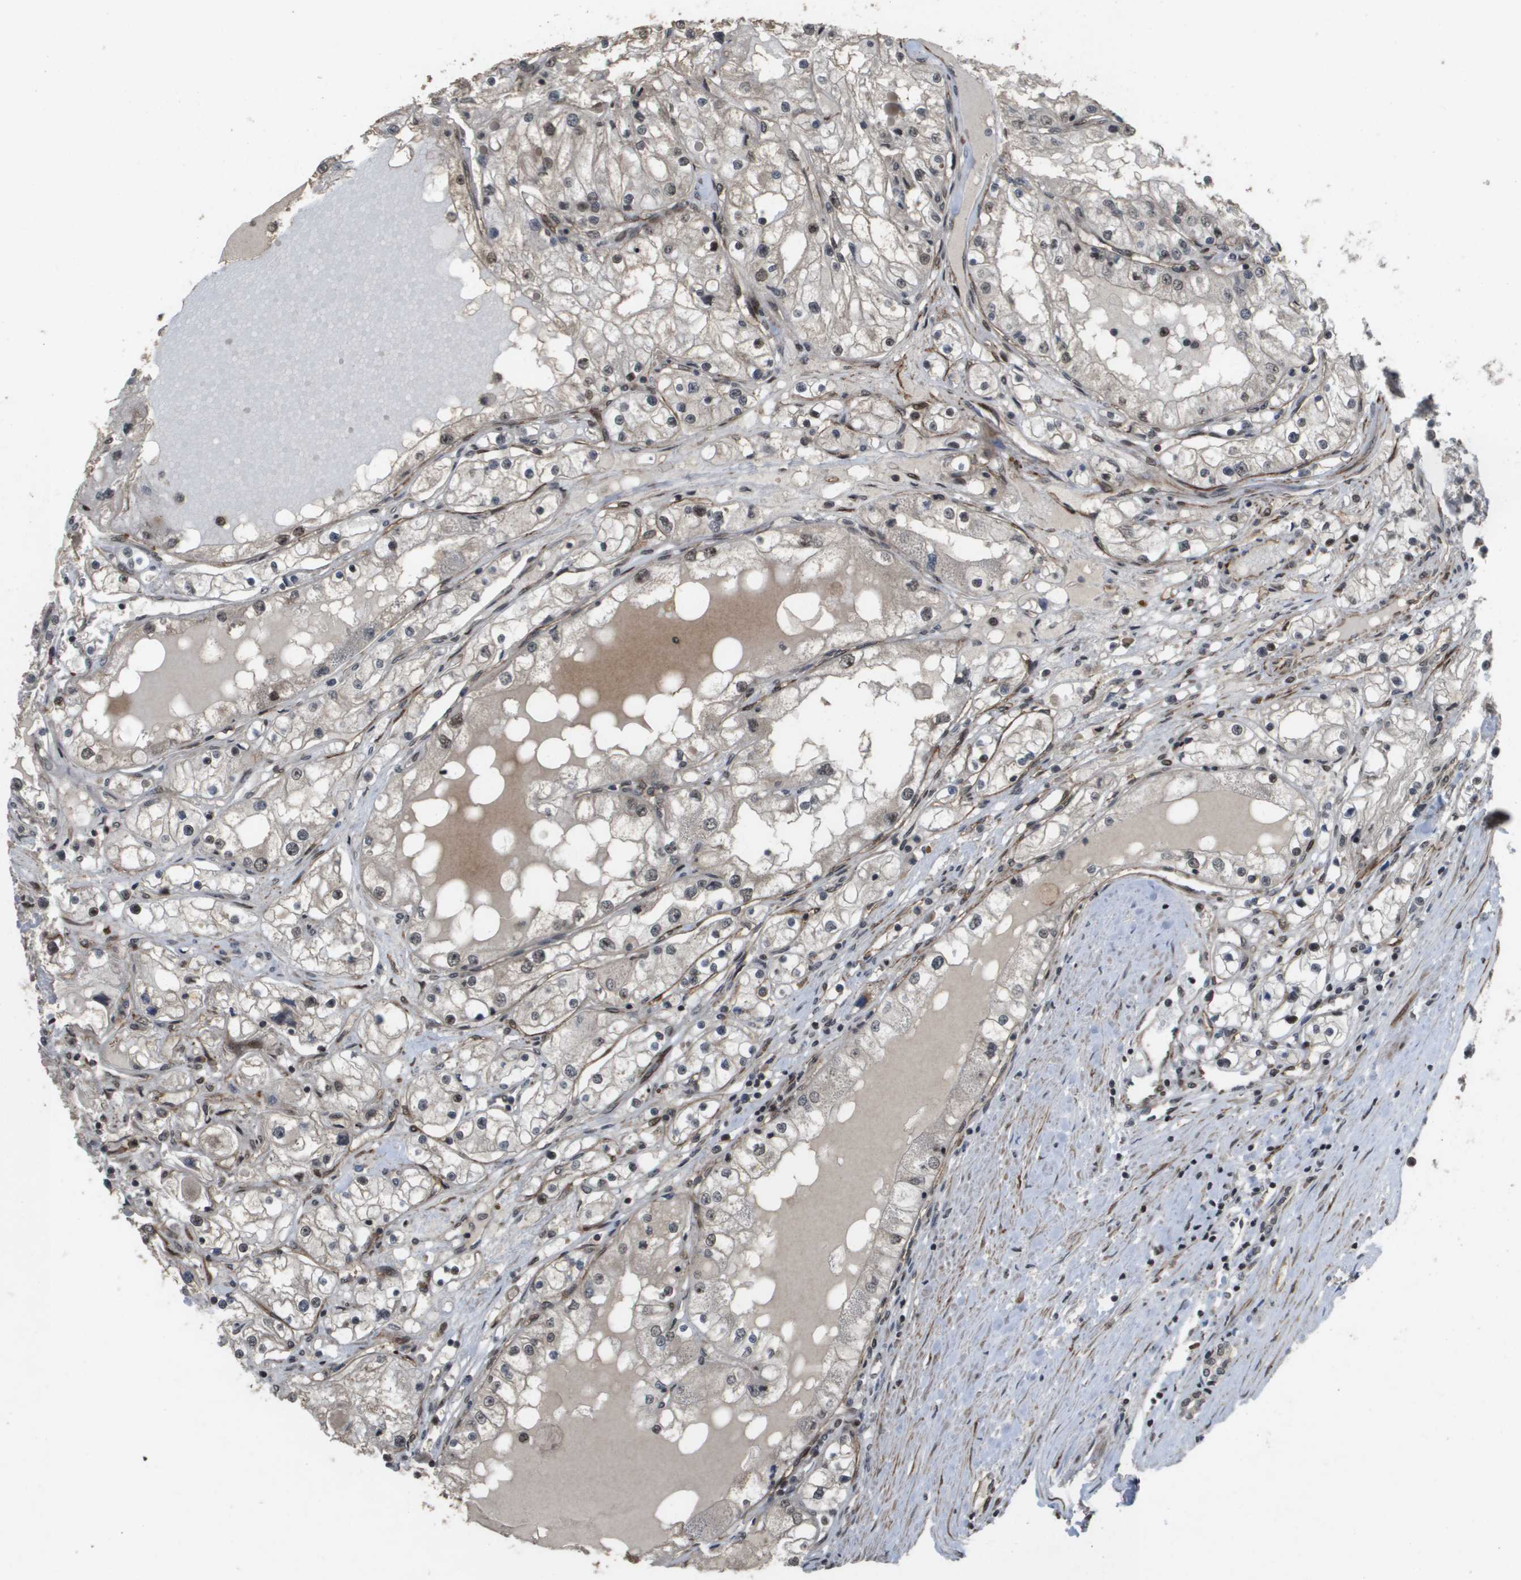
{"staining": {"intensity": "weak", "quantity": "25%-75%", "location": "nuclear"}, "tissue": "renal cancer", "cell_type": "Tumor cells", "image_type": "cancer", "snomed": [{"axis": "morphology", "description": "Adenocarcinoma, NOS"}, {"axis": "topography", "description": "Kidney"}], "caption": "Renal adenocarcinoma was stained to show a protein in brown. There is low levels of weak nuclear positivity in about 25%-75% of tumor cells. (IHC, brightfield microscopy, high magnification).", "gene": "KAT5", "patient": {"sex": "male", "age": 68}}